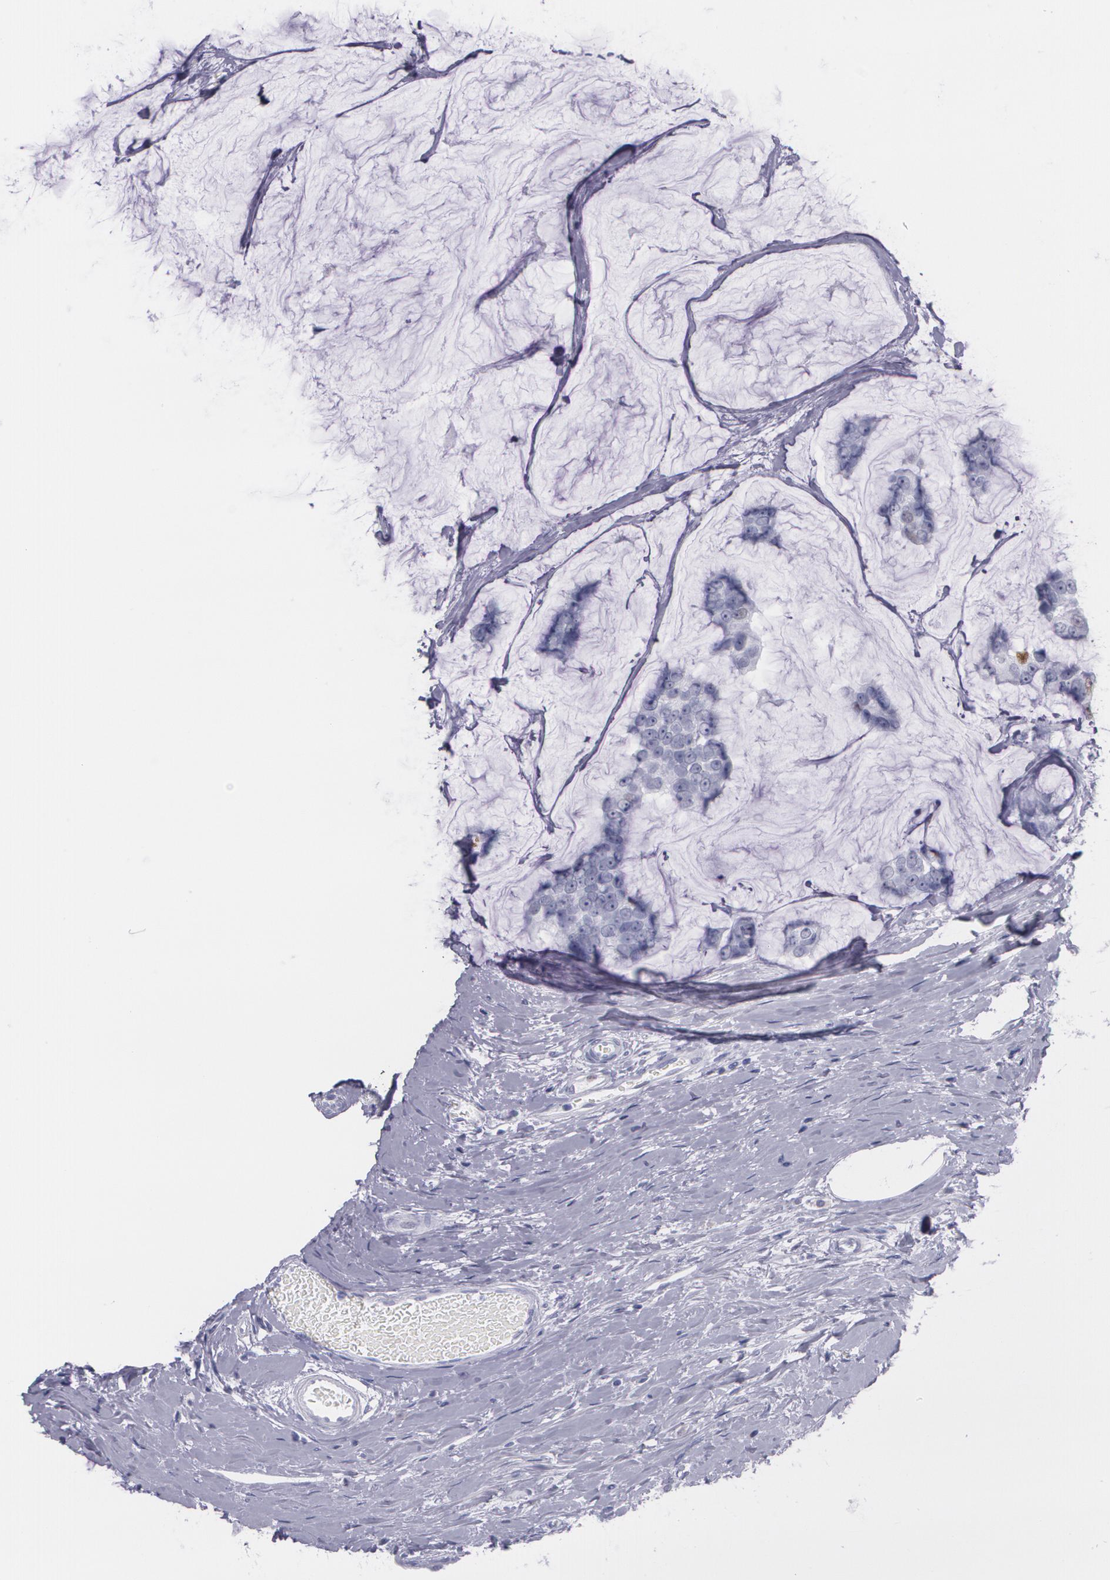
{"staining": {"intensity": "strong", "quantity": "<25%", "location": "nuclear"}, "tissue": "breast cancer", "cell_type": "Tumor cells", "image_type": "cancer", "snomed": [{"axis": "morphology", "description": "Normal tissue, NOS"}, {"axis": "morphology", "description": "Duct carcinoma"}, {"axis": "topography", "description": "Breast"}], "caption": "Immunohistochemistry (IHC) of human breast cancer (intraductal carcinoma) exhibits medium levels of strong nuclear expression in approximately <25% of tumor cells.", "gene": "TP53", "patient": {"sex": "female", "age": 50}}